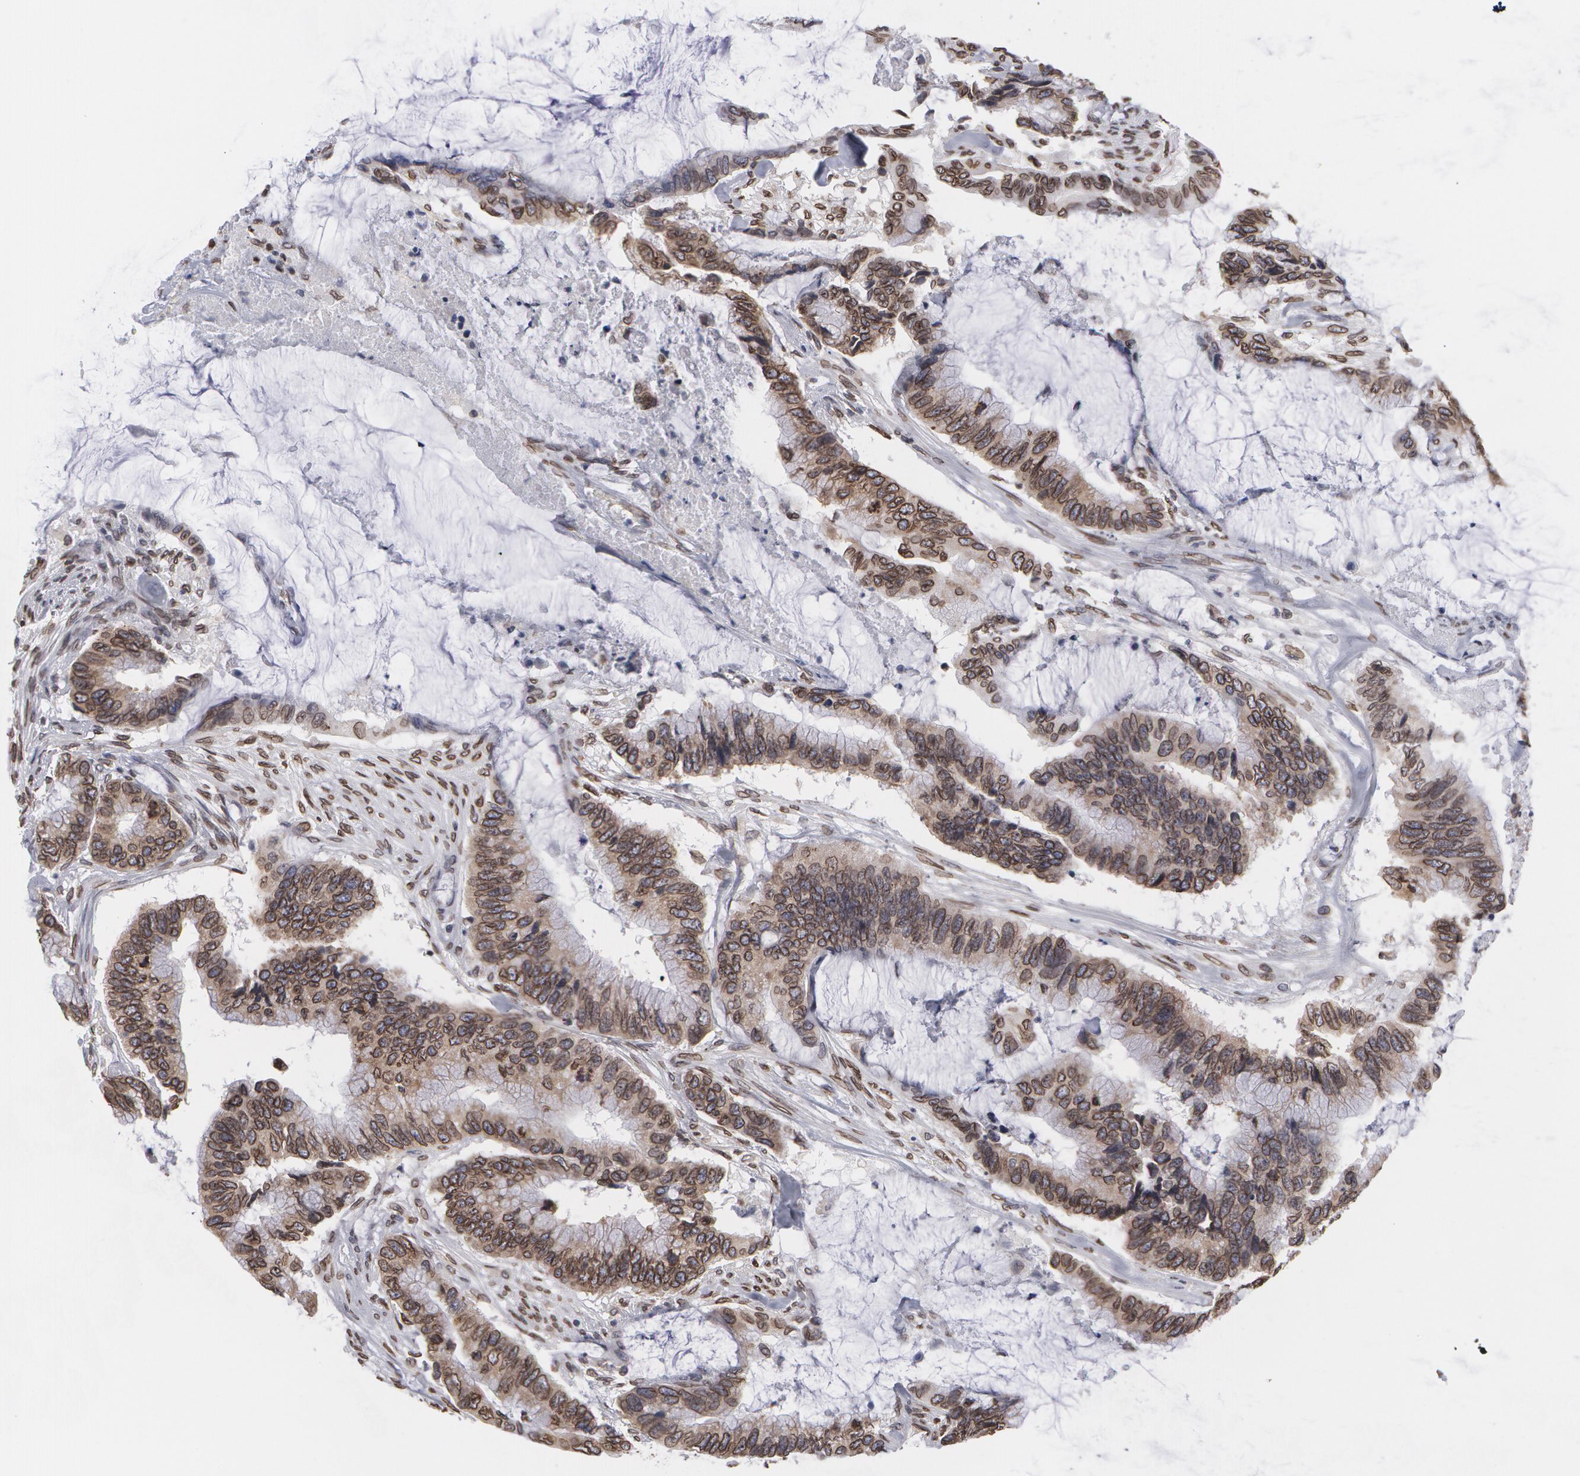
{"staining": {"intensity": "weak", "quantity": ">75%", "location": "nuclear"}, "tissue": "colorectal cancer", "cell_type": "Tumor cells", "image_type": "cancer", "snomed": [{"axis": "morphology", "description": "Adenocarcinoma, NOS"}, {"axis": "topography", "description": "Rectum"}], "caption": "Weak nuclear protein staining is identified in approximately >75% of tumor cells in adenocarcinoma (colorectal). The protein of interest is stained brown, and the nuclei are stained in blue (DAB IHC with brightfield microscopy, high magnification).", "gene": "EMD", "patient": {"sex": "female", "age": 59}}